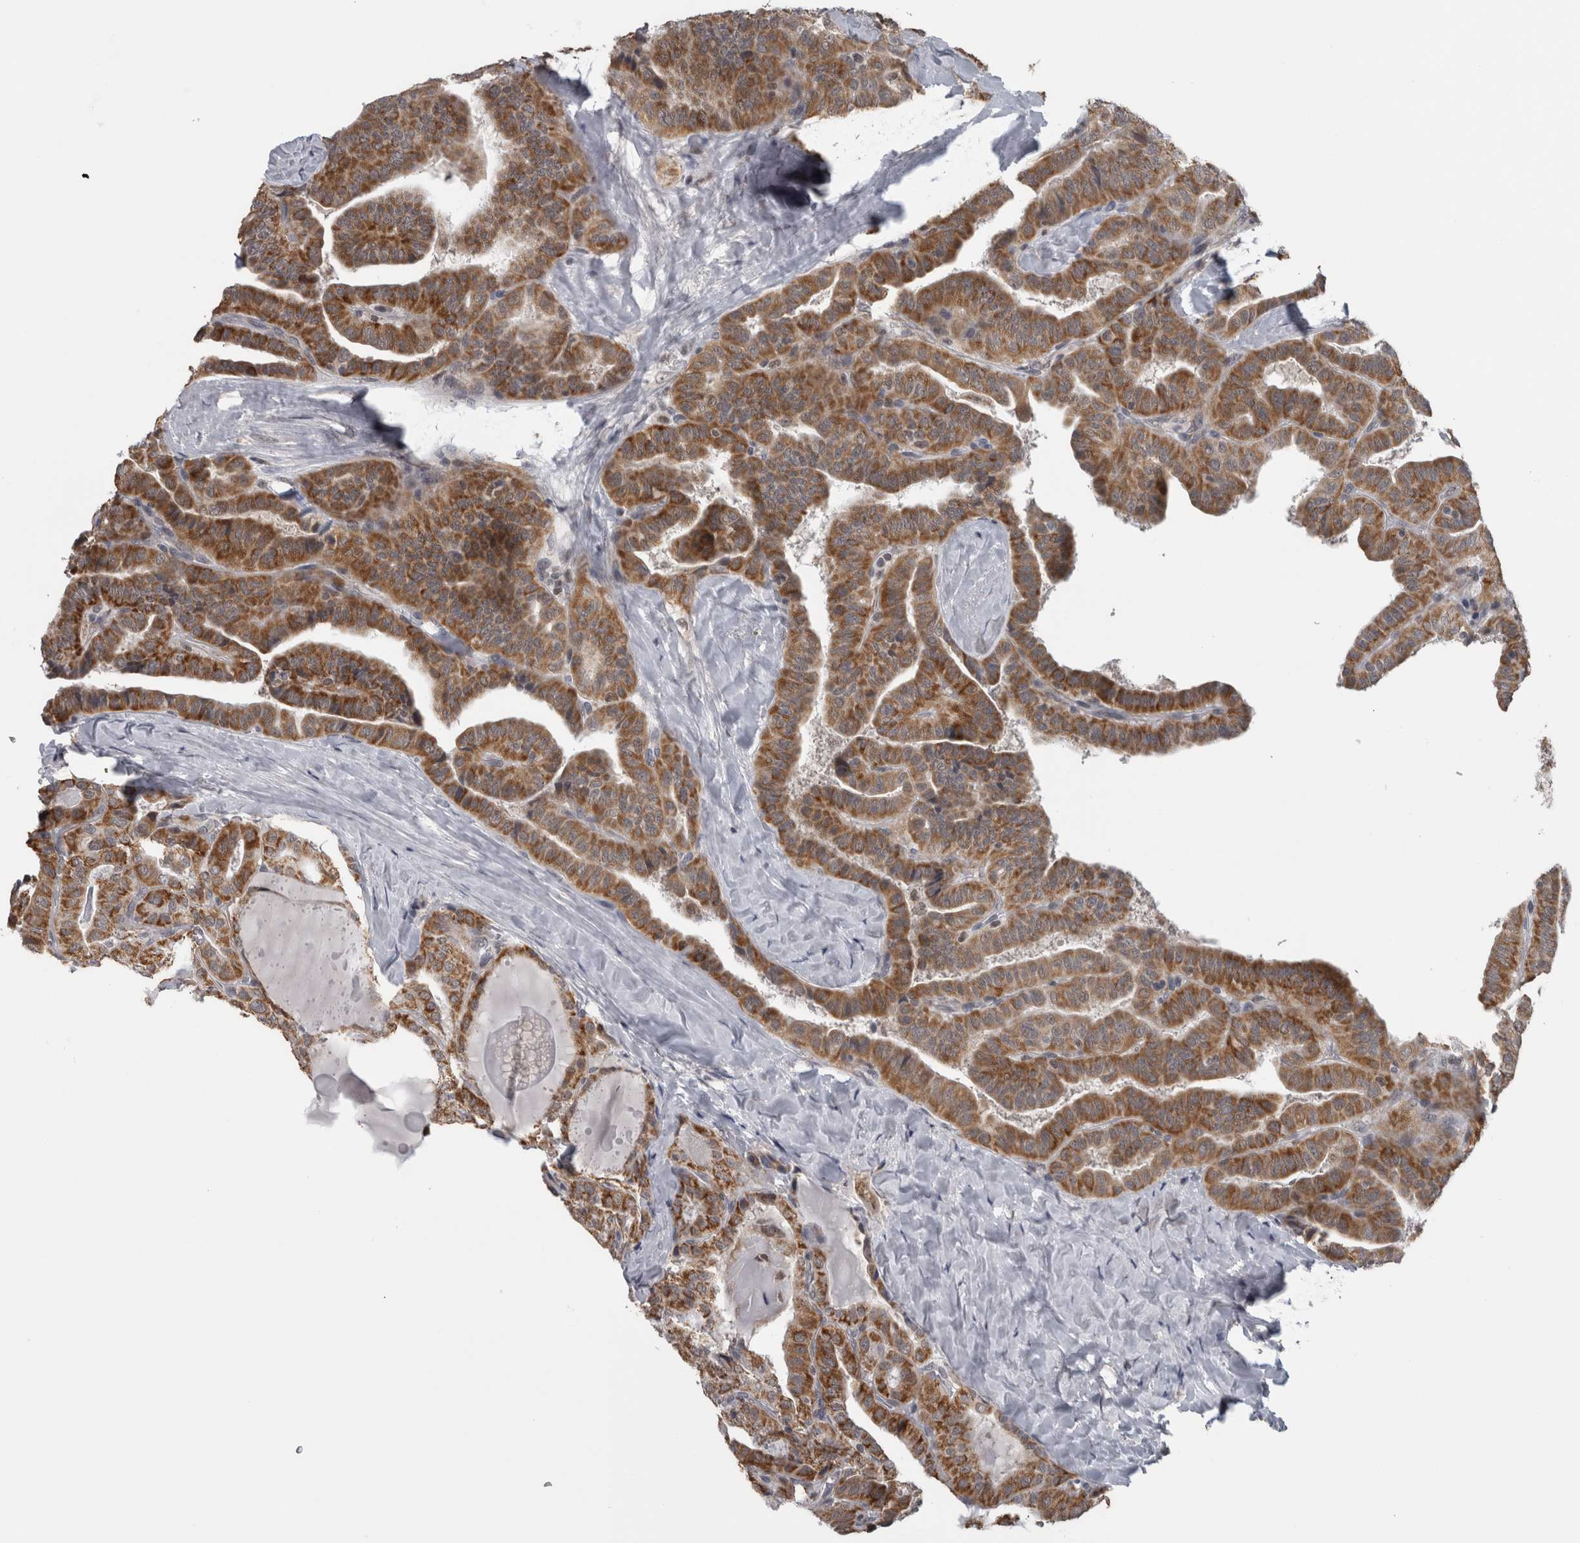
{"staining": {"intensity": "strong", "quantity": ">75%", "location": "cytoplasmic/membranous"}, "tissue": "thyroid cancer", "cell_type": "Tumor cells", "image_type": "cancer", "snomed": [{"axis": "morphology", "description": "Papillary adenocarcinoma, NOS"}, {"axis": "topography", "description": "Thyroid gland"}], "caption": "The histopathology image exhibits staining of papillary adenocarcinoma (thyroid), revealing strong cytoplasmic/membranous protein expression (brown color) within tumor cells.", "gene": "OR2K2", "patient": {"sex": "male", "age": 77}}